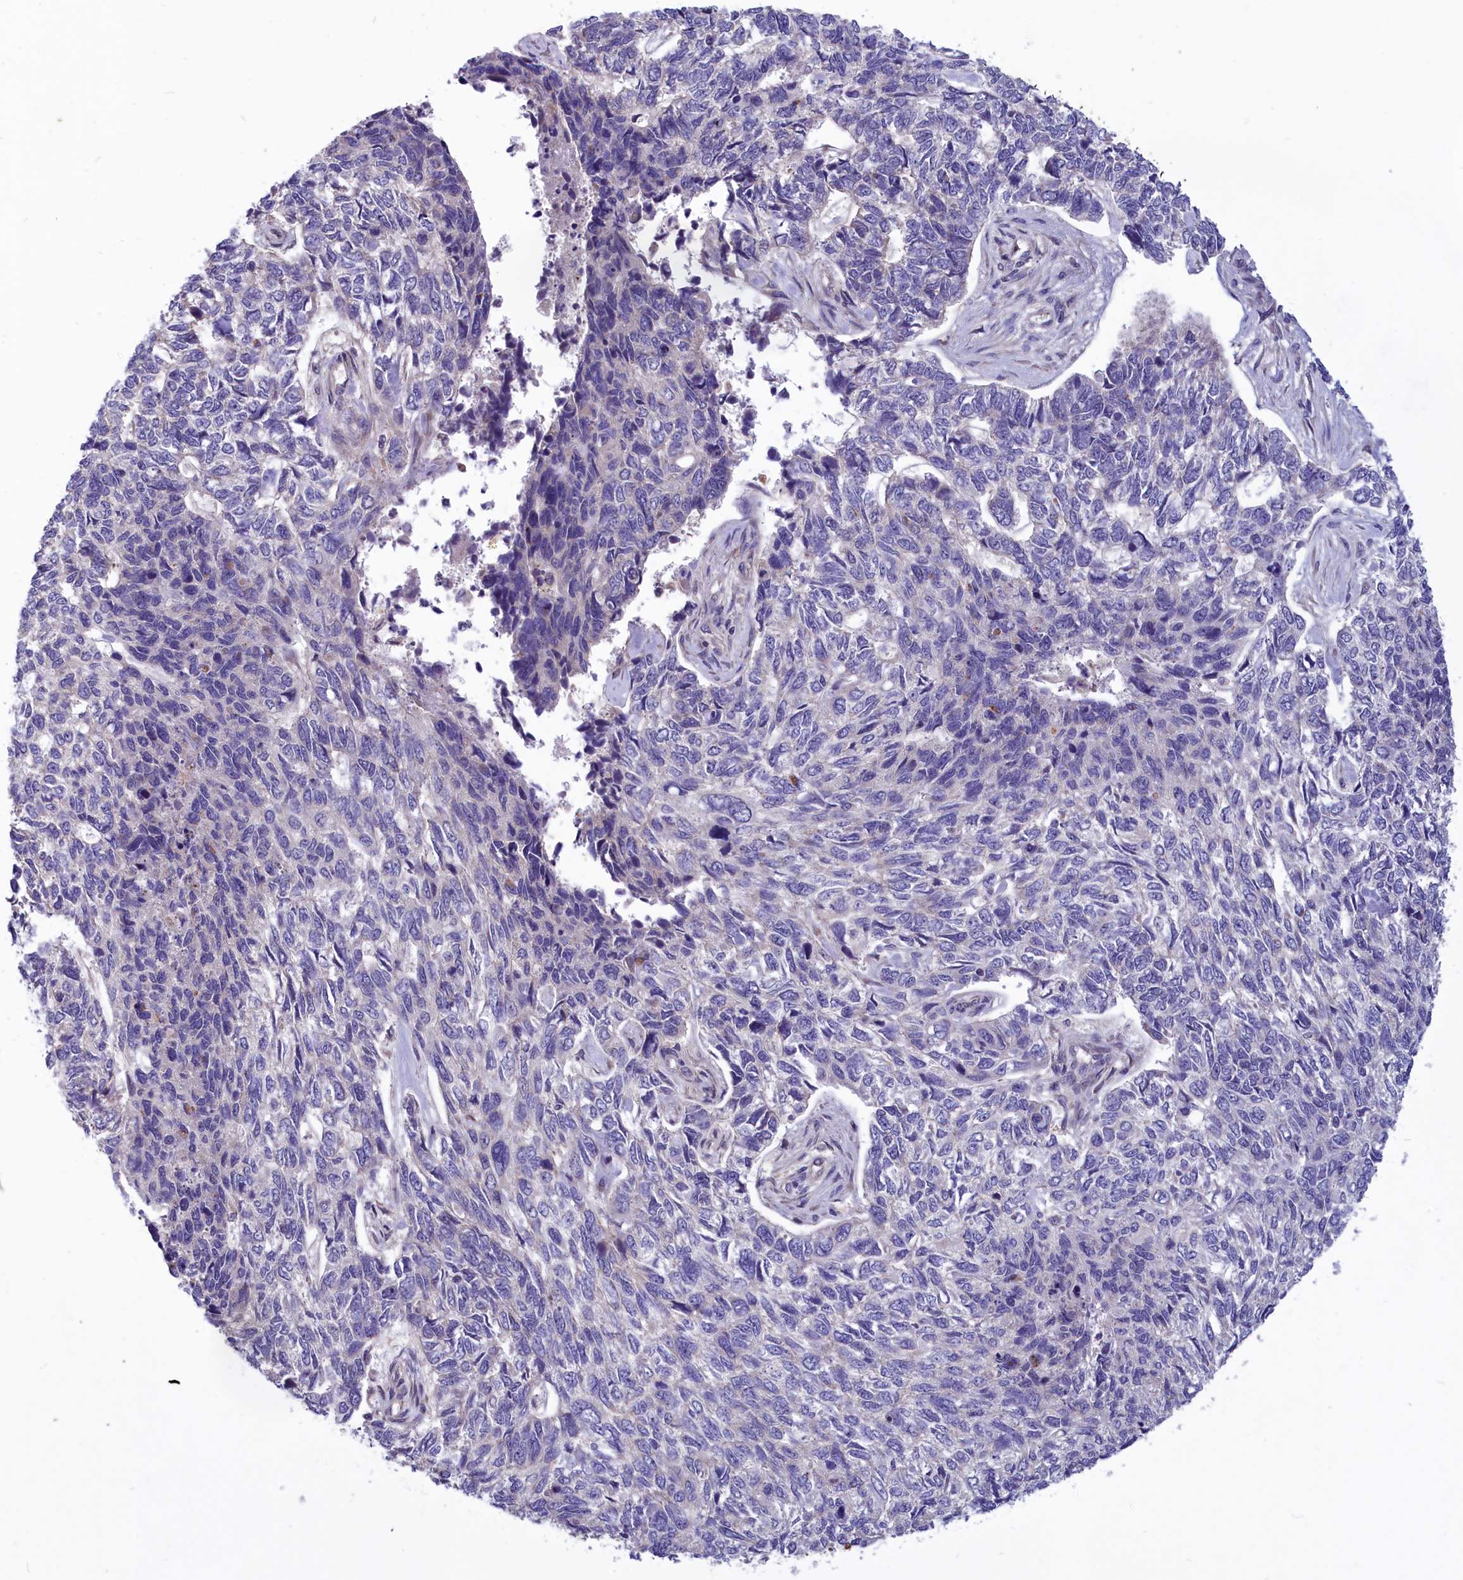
{"staining": {"intensity": "negative", "quantity": "none", "location": "none"}, "tissue": "skin cancer", "cell_type": "Tumor cells", "image_type": "cancer", "snomed": [{"axis": "morphology", "description": "Basal cell carcinoma"}, {"axis": "topography", "description": "Skin"}], "caption": "The image shows no staining of tumor cells in skin cancer (basal cell carcinoma). Brightfield microscopy of immunohistochemistry stained with DAB (brown) and hematoxylin (blue), captured at high magnification.", "gene": "AMDHD2", "patient": {"sex": "female", "age": 65}}